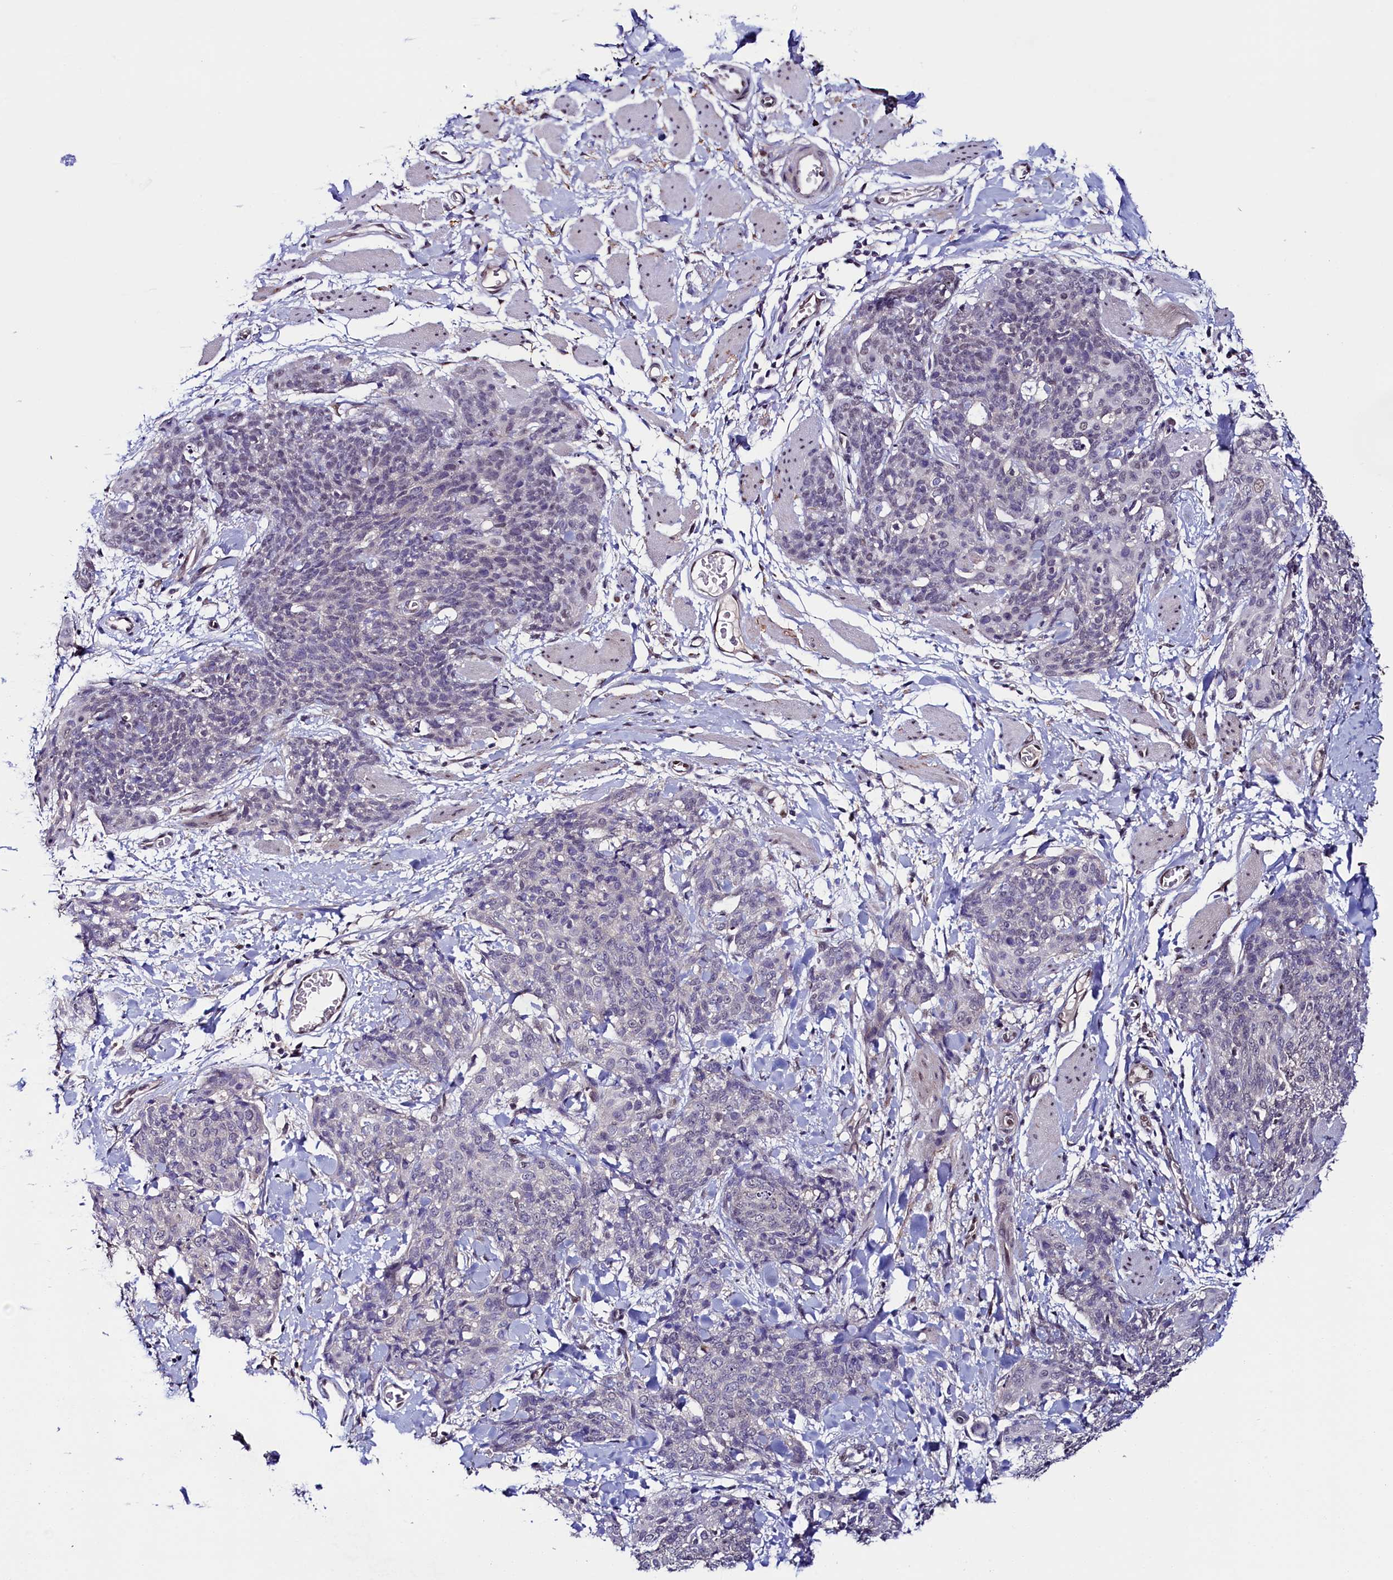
{"staining": {"intensity": "weak", "quantity": "<25%", "location": "nuclear"}, "tissue": "skin cancer", "cell_type": "Tumor cells", "image_type": "cancer", "snomed": [{"axis": "morphology", "description": "Squamous cell carcinoma, NOS"}, {"axis": "topography", "description": "Skin"}, {"axis": "topography", "description": "Vulva"}], "caption": "IHC photomicrograph of neoplastic tissue: human skin cancer (squamous cell carcinoma) stained with DAB (3,3'-diaminobenzidine) demonstrates no significant protein expression in tumor cells.", "gene": "FLYWCH2", "patient": {"sex": "female", "age": 85}}